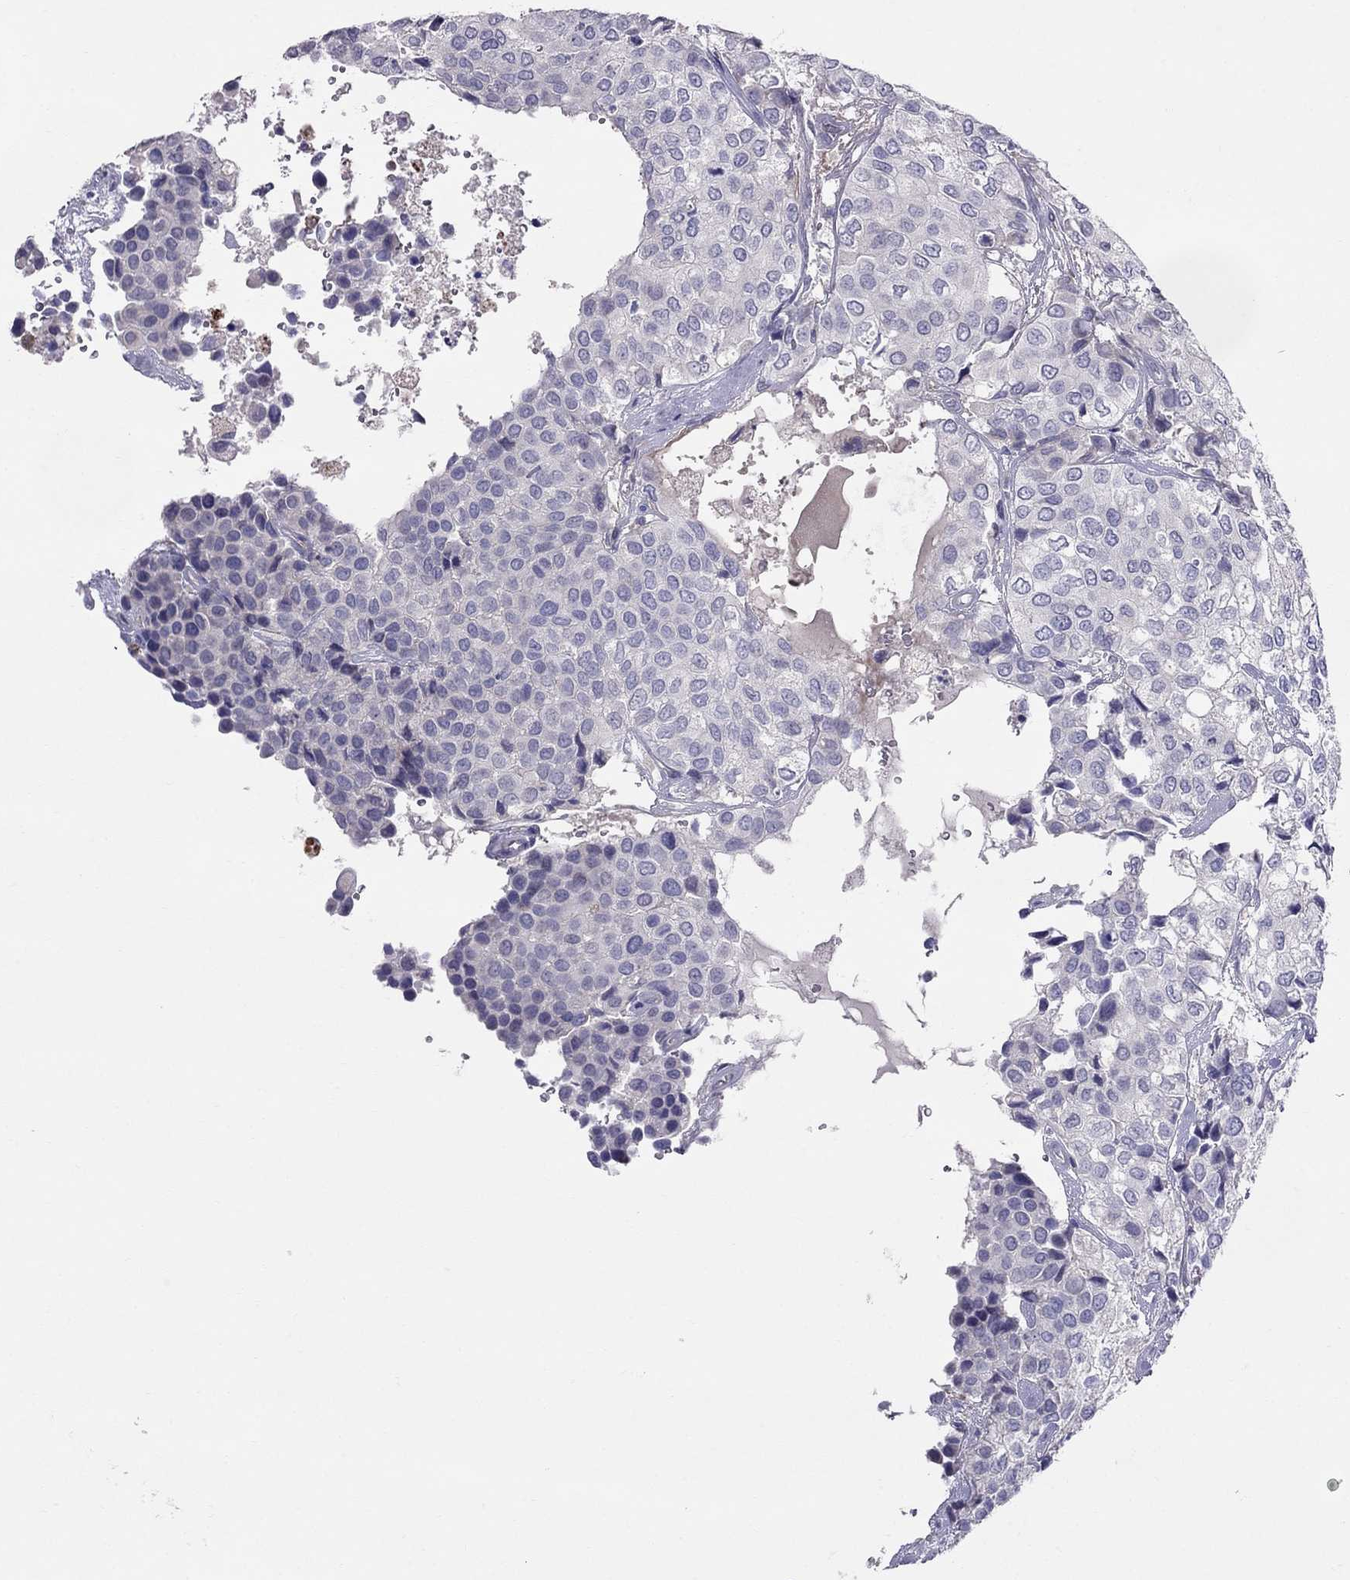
{"staining": {"intensity": "negative", "quantity": "none", "location": "none"}, "tissue": "urothelial cancer", "cell_type": "Tumor cells", "image_type": "cancer", "snomed": [{"axis": "morphology", "description": "Urothelial carcinoma, High grade"}, {"axis": "topography", "description": "Urinary bladder"}], "caption": "An image of human high-grade urothelial carcinoma is negative for staining in tumor cells.", "gene": "SPINT4", "patient": {"sex": "male", "age": 73}}